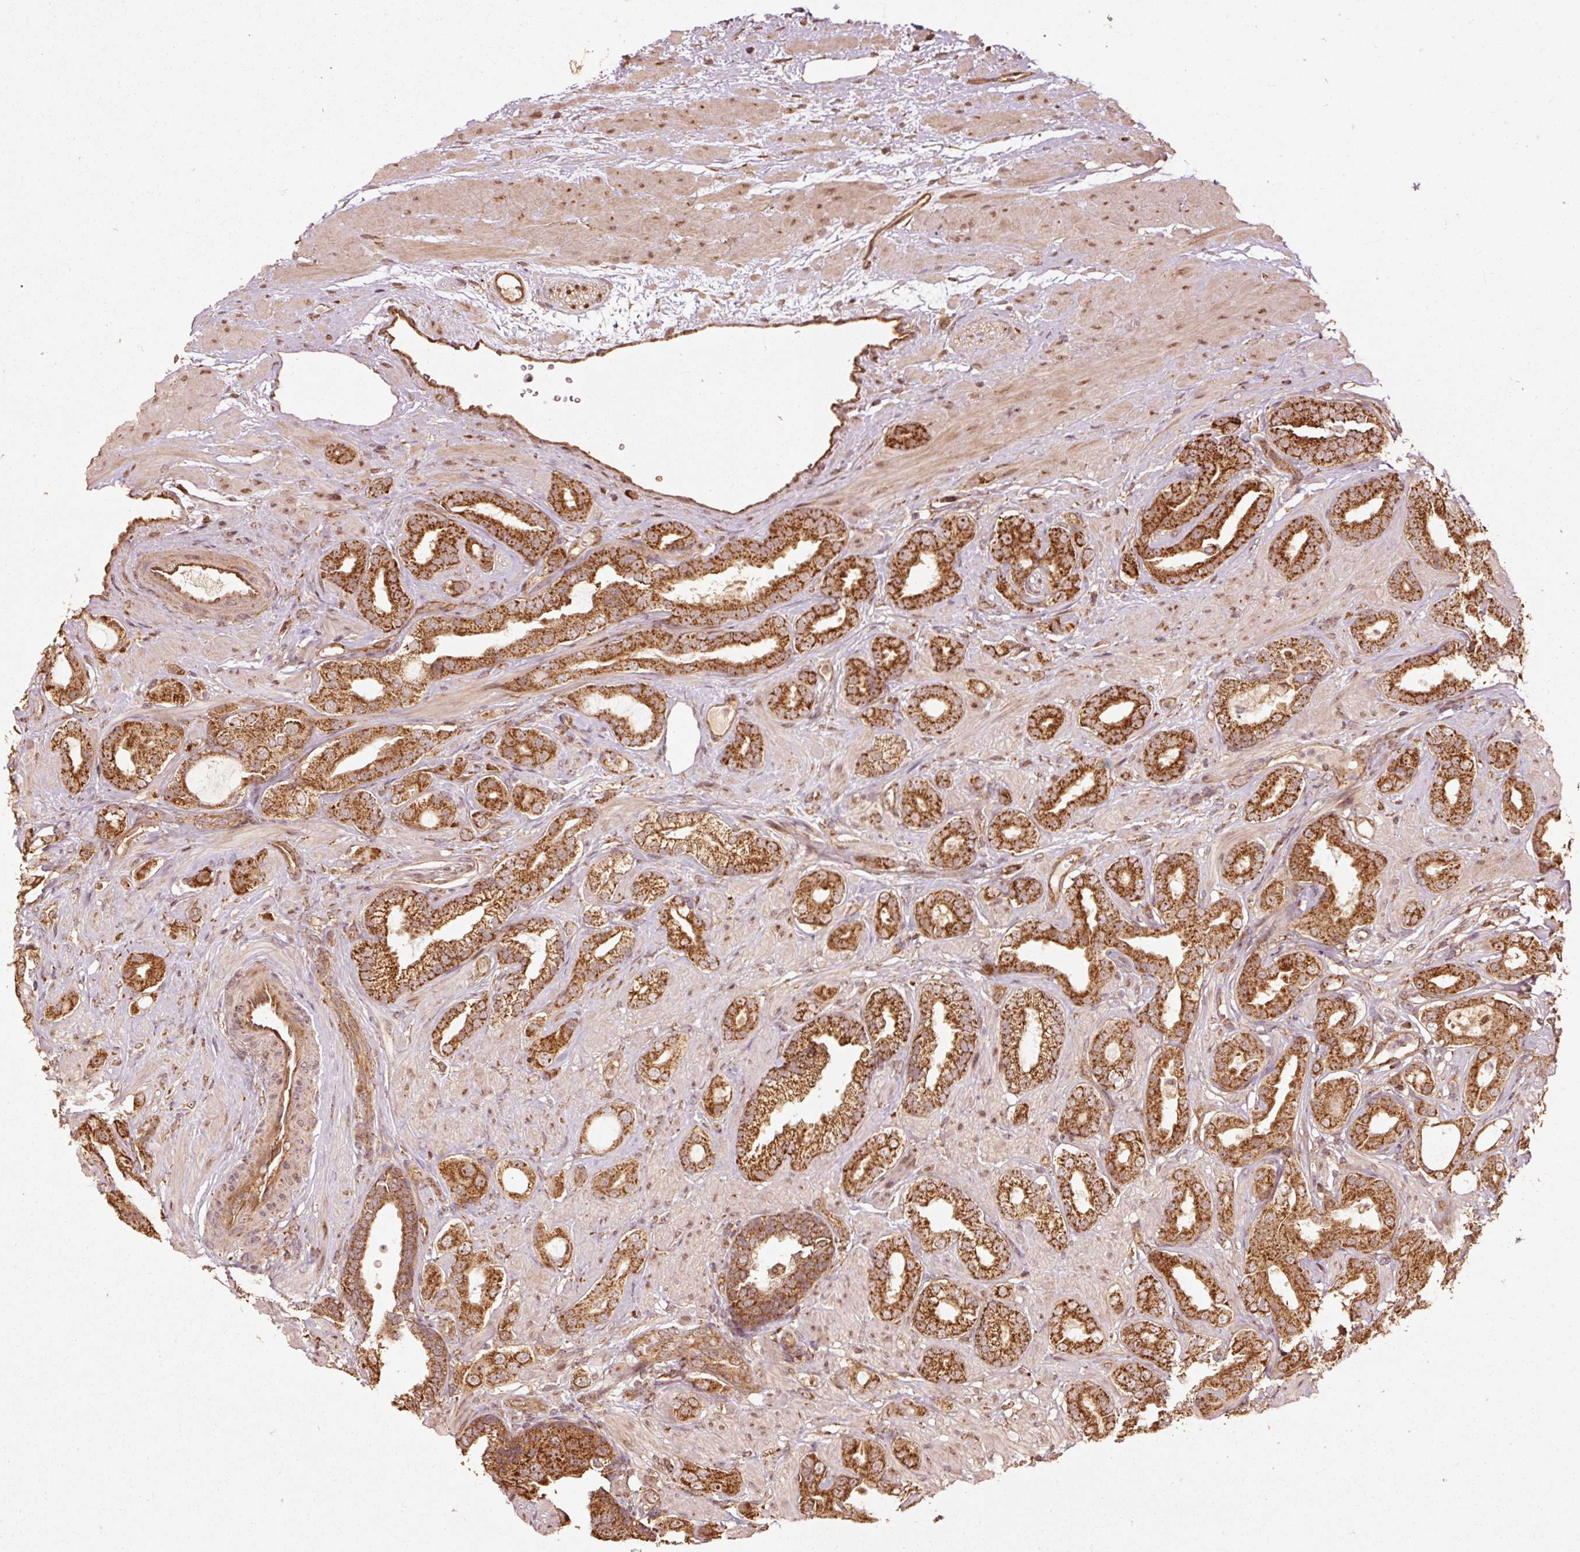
{"staining": {"intensity": "strong", "quantity": ">75%", "location": "cytoplasmic/membranous"}, "tissue": "prostate cancer", "cell_type": "Tumor cells", "image_type": "cancer", "snomed": [{"axis": "morphology", "description": "Adenocarcinoma, Low grade"}, {"axis": "topography", "description": "Prostate"}], "caption": "Protein expression analysis of low-grade adenocarcinoma (prostate) reveals strong cytoplasmic/membranous staining in about >75% of tumor cells.", "gene": "MRPL16", "patient": {"sex": "male", "age": 57}}